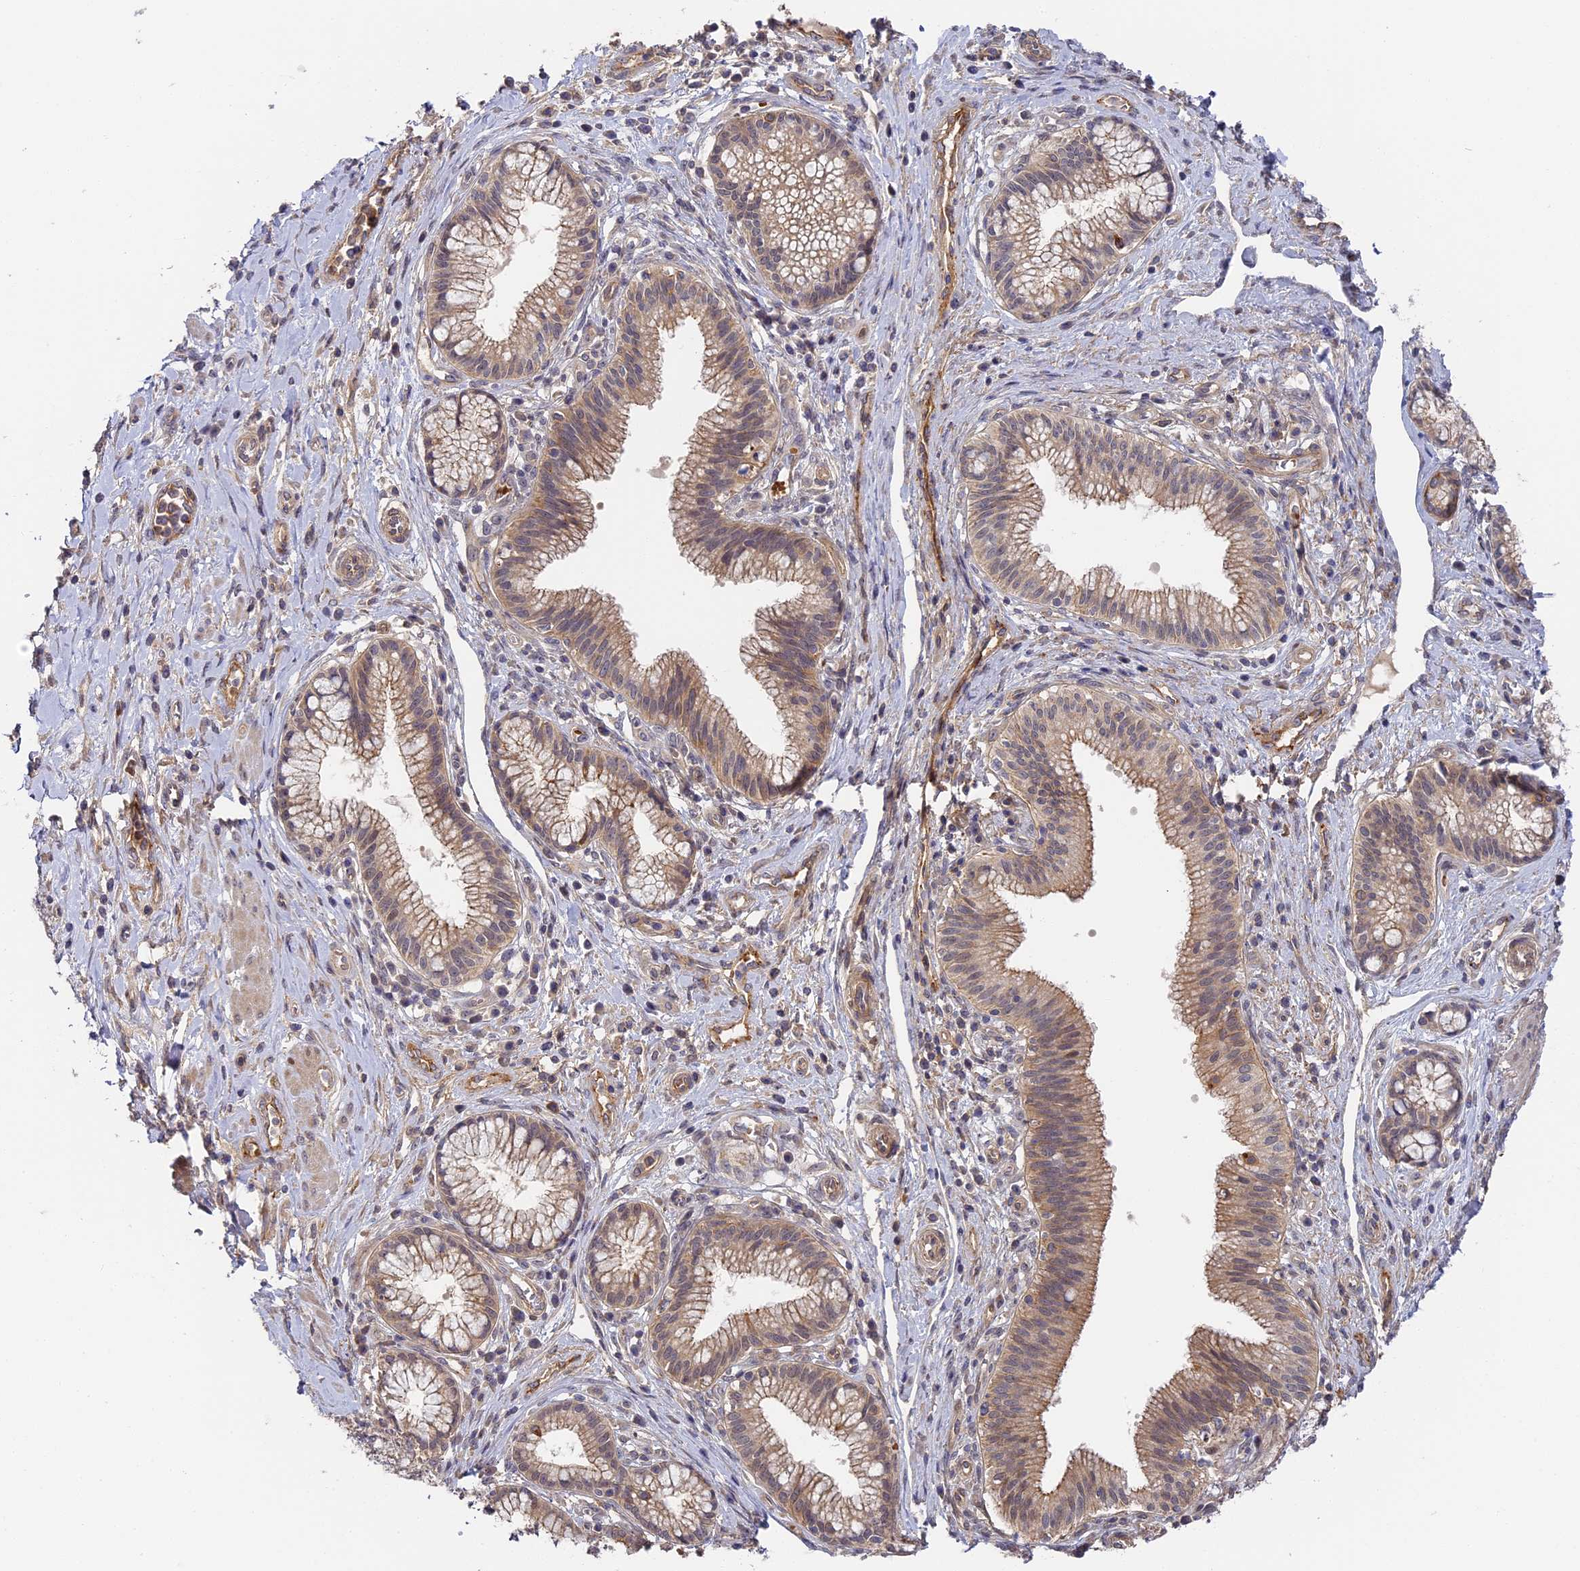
{"staining": {"intensity": "weak", "quantity": "25%-75%", "location": "cytoplasmic/membranous"}, "tissue": "pancreatic cancer", "cell_type": "Tumor cells", "image_type": "cancer", "snomed": [{"axis": "morphology", "description": "Adenocarcinoma, NOS"}, {"axis": "topography", "description": "Pancreas"}], "caption": "Pancreatic cancer stained for a protein (brown) reveals weak cytoplasmic/membranous positive expression in approximately 25%-75% of tumor cells.", "gene": "MISP3", "patient": {"sex": "male", "age": 72}}